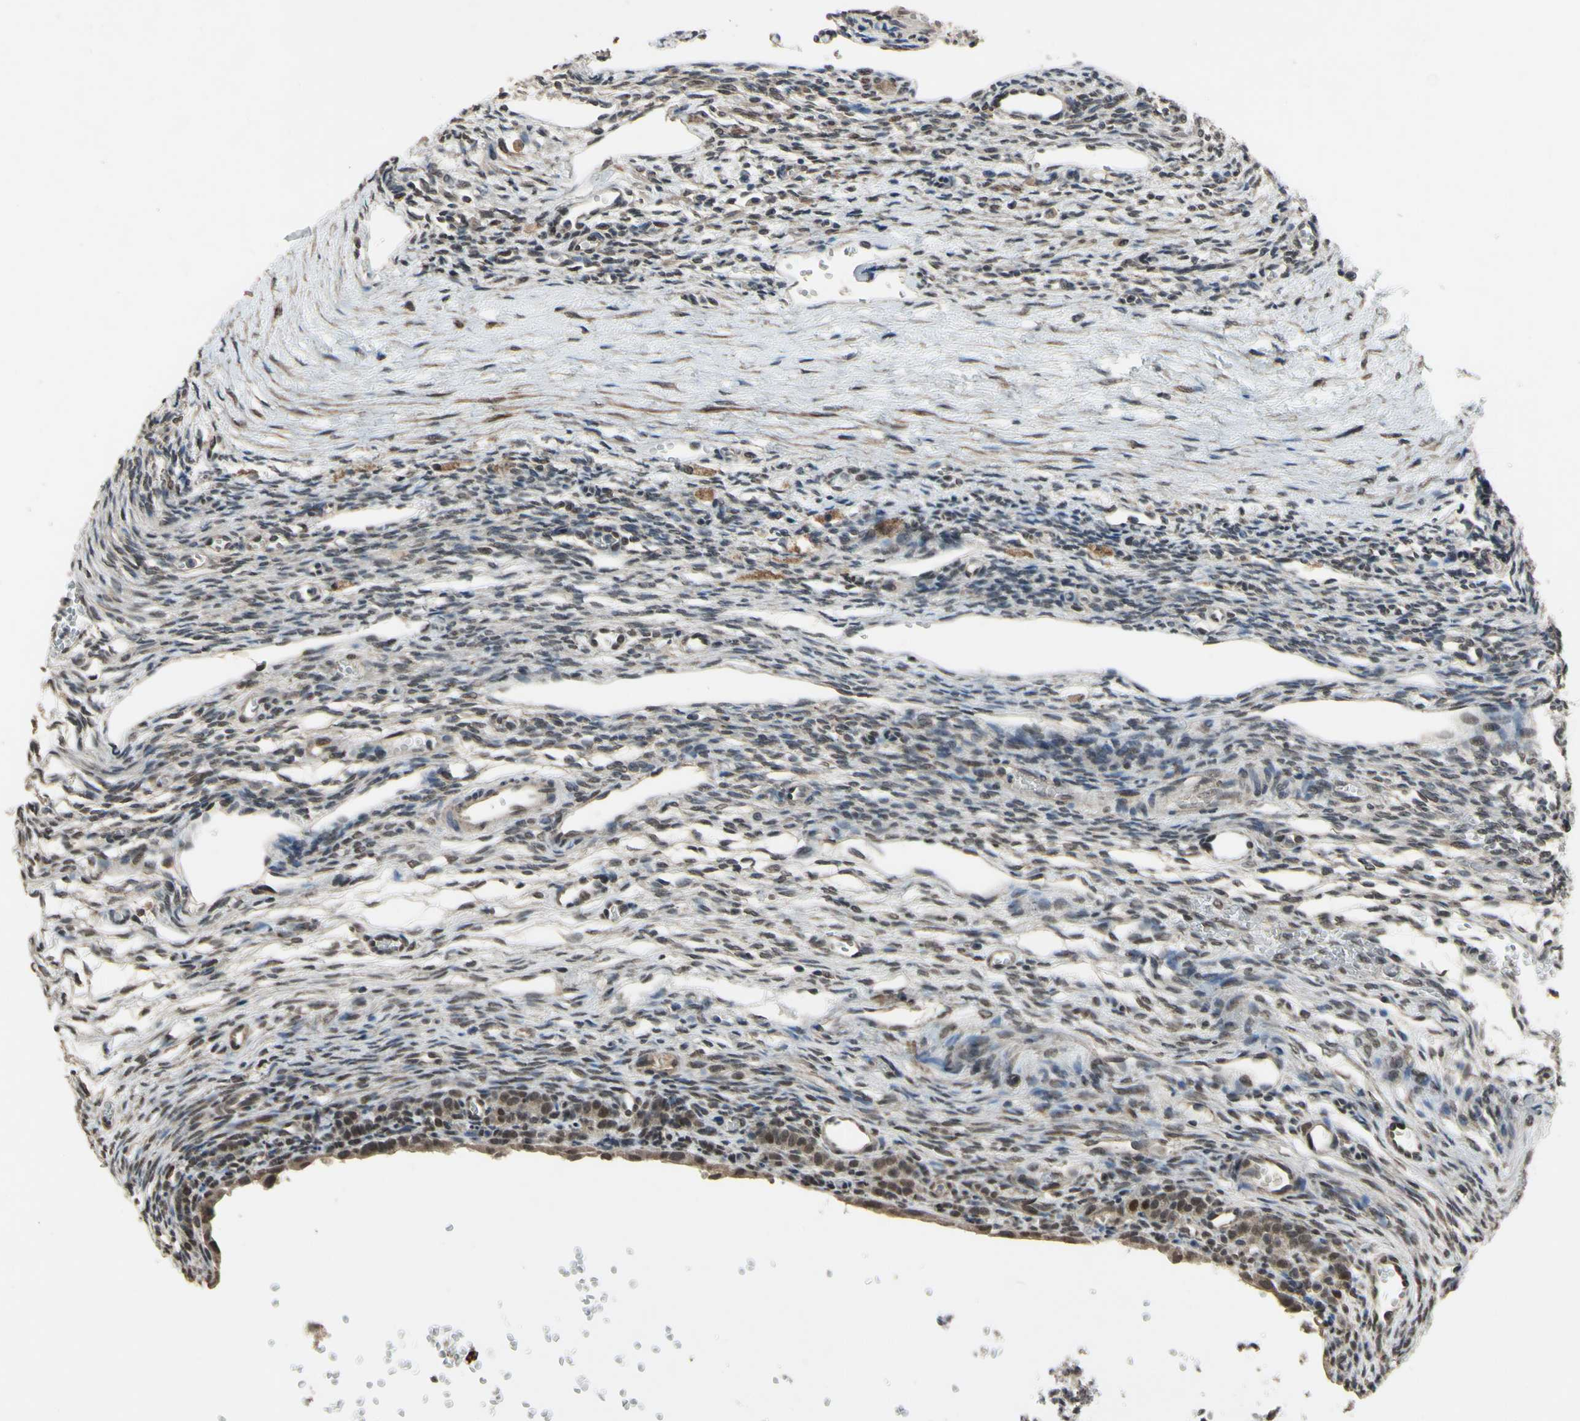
{"staining": {"intensity": "weak", "quantity": "25%-75%", "location": "nuclear"}, "tissue": "ovary", "cell_type": "Ovarian stroma cells", "image_type": "normal", "snomed": [{"axis": "morphology", "description": "Normal tissue, NOS"}, {"axis": "topography", "description": "Ovary"}], "caption": "This is an image of IHC staining of unremarkable ovary, which shows weak positivity in the nuclear of ovarian stroma cells.", "gene": "ZNF174", "patient": {"sex": "female", "age": 33}}